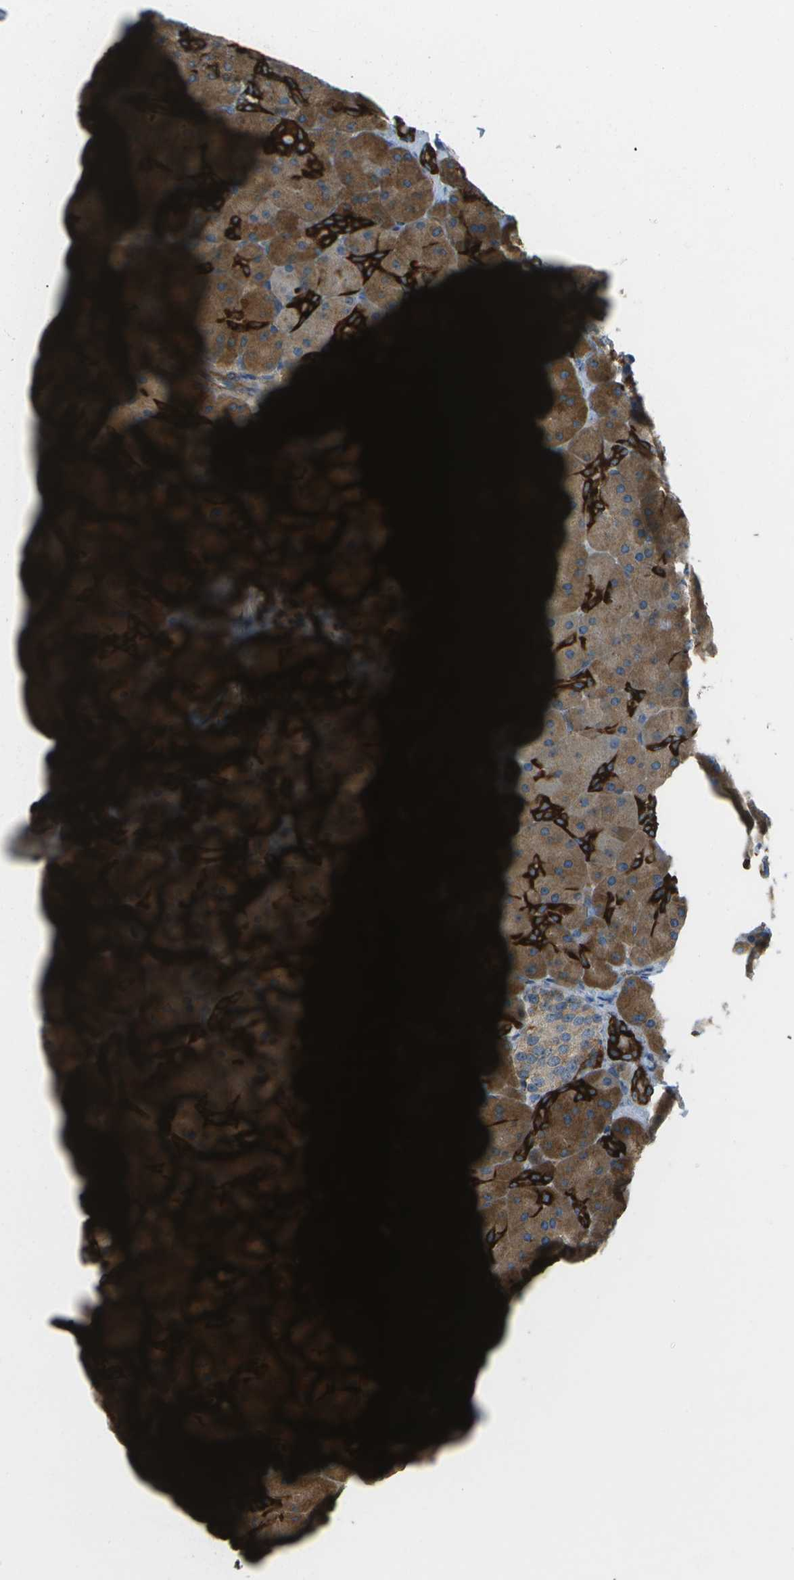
{"staining": {"intensity": "strong", "quantity": "25%-75%", "location": "cytoplasmic/membranous"}, "tissue": "pancreas", "cell_type": "Exocrine glandular cells", "image_type": "normal", "snomed": [{"axis": "morphology", "description": "Normal tissue, NOS"}, {"axis": "topography", "description": "Pancreas"}], "caption": "The histopathology image shows immunohistochemical staining of benign pancreas. There is strong cytoplasmic/membranous expression is identified in about 25%-75% of exocrine glandular cells. The staining is performed using DAB brown chromogen to label protein expression. The nuclei are counter-stained blue using hematoxylin.", "gene": "WNK2", "patient": {"sex": "male", "age": 66}}